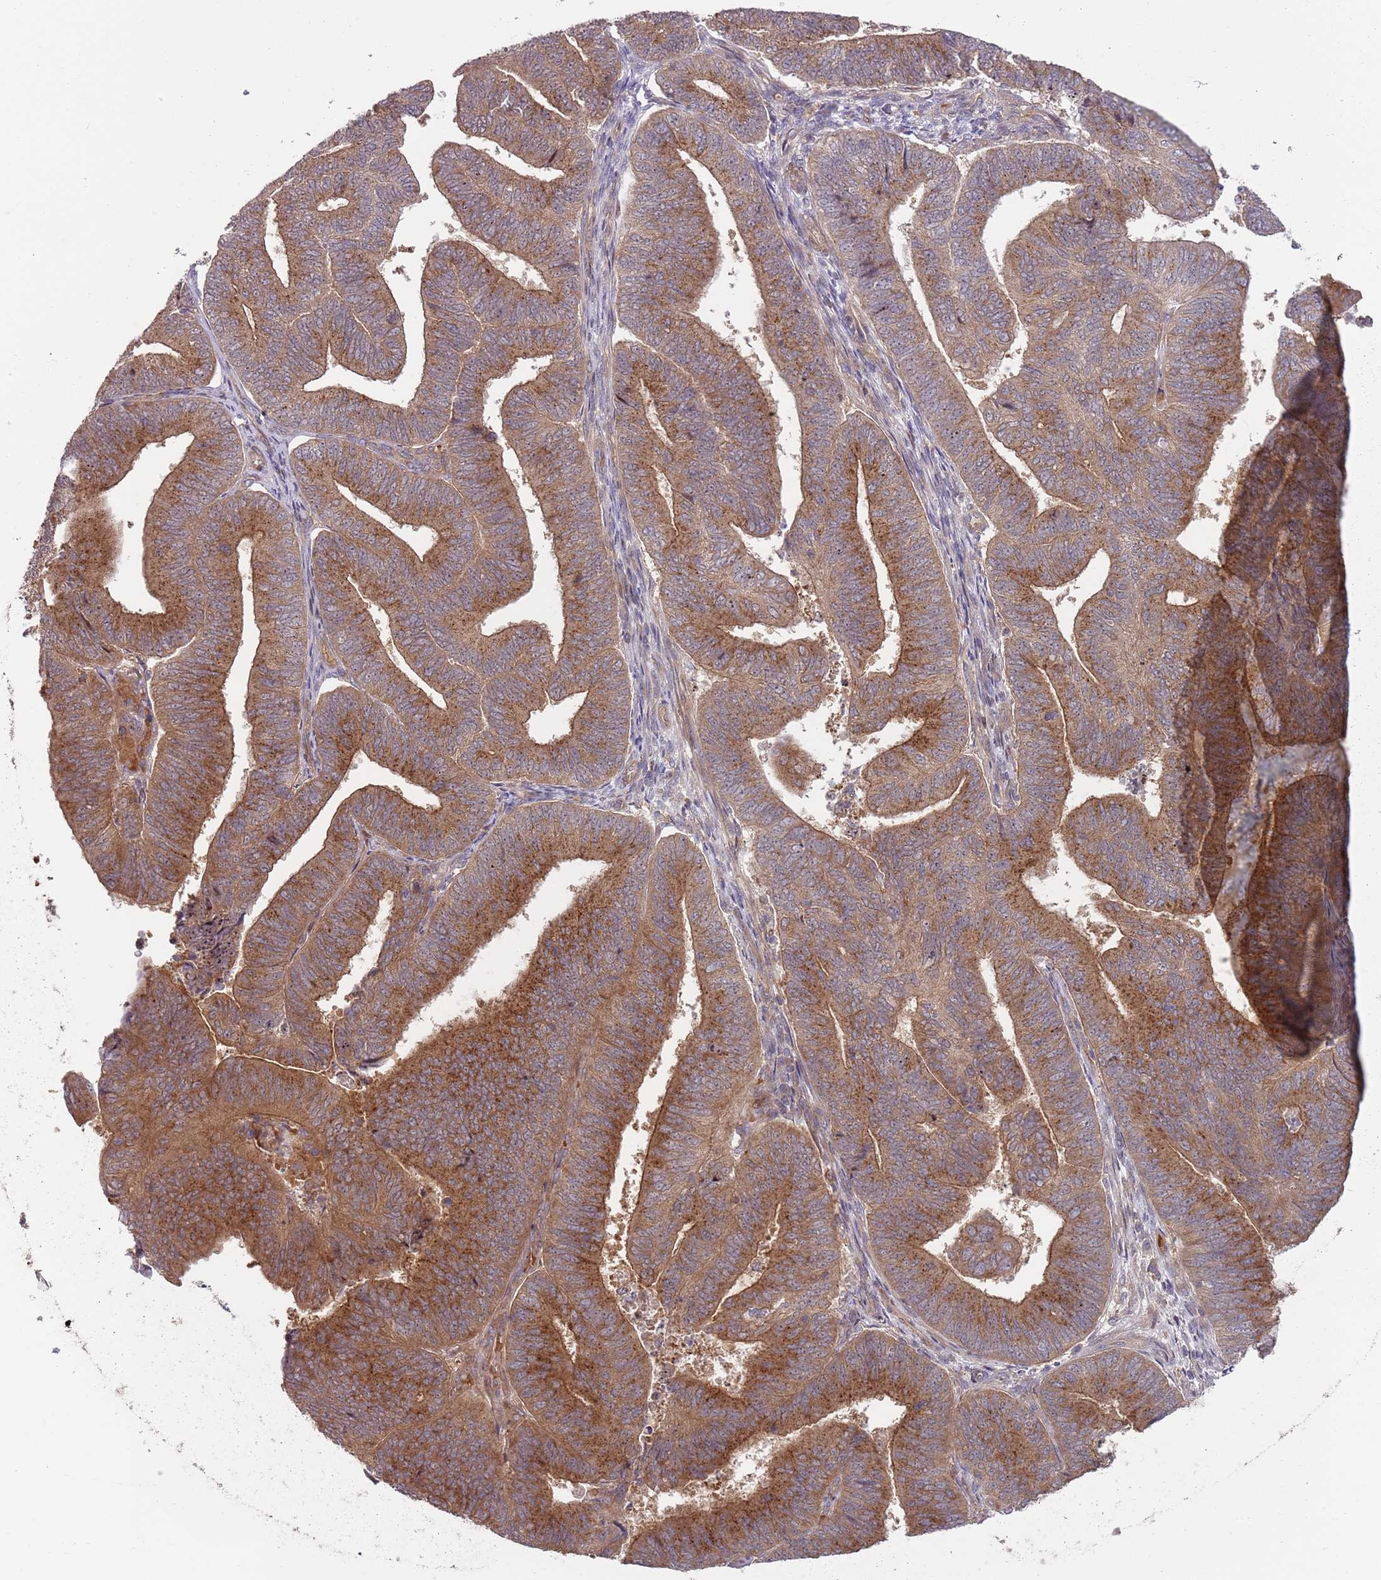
{"staining": {"intensity": "moderate", "quantity": ">75%", "location": "cytoplasmic/membranous"}, "tissue": "endometrial cancer", "cell_type": "Tumor cells", "image_type": "cancer", "snomed": [{"axis": "morphology", "description": "Adenocarcinoma, NOS"}, {"axis": "topography", "description": "Endometrium"}], "caption": "Immunohistochemical staining of adenocarcinoma (endometrial) displays moderate cytoplasmic/membranous protein expression in about >75% of tumor cells. (DAB IHC with brightfield microscopy, high magnification).", "gene": "GGA1", "patient": {"sex": "female", "age": 70}}